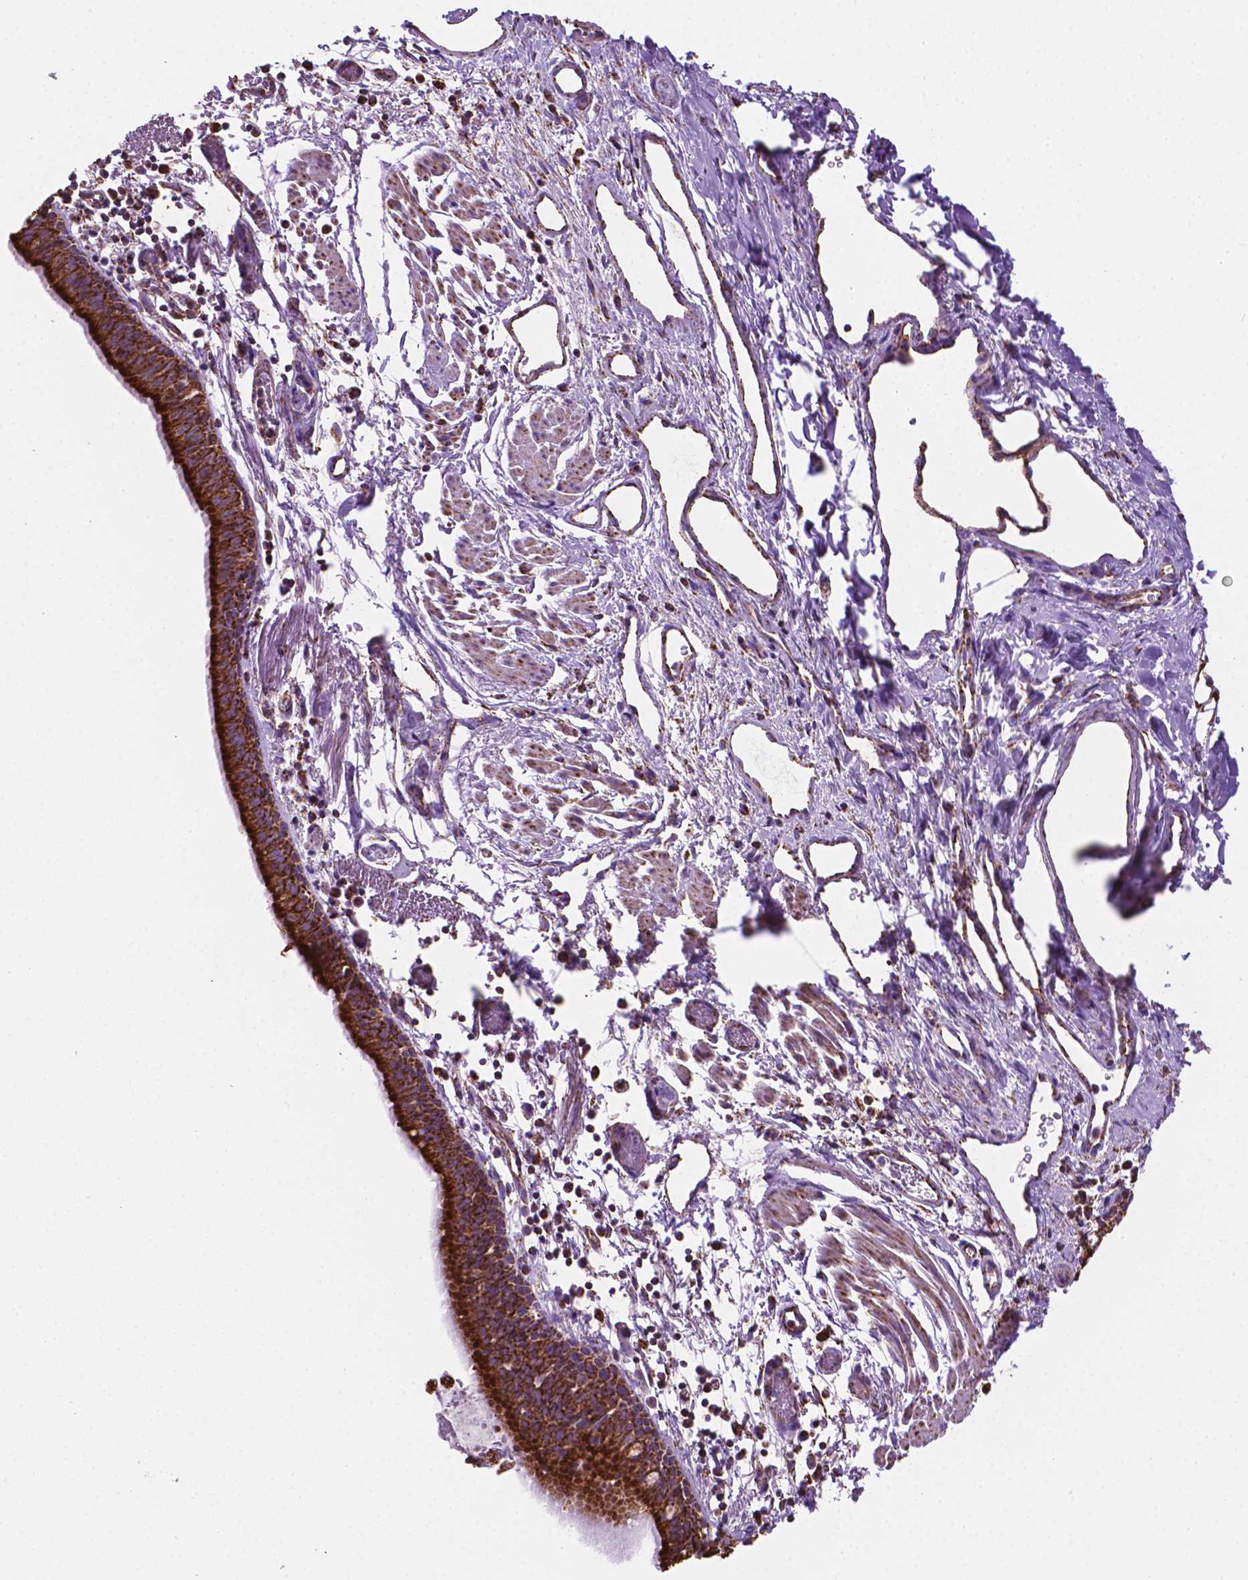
{"staining": {"intensity": "strong", "quantity": ">75%", "location": "cytoplasmic/membranous"}, "tissue": "bronchus", "cell_type": "Respiratory epithelial cells", "image_type": "normal", "snomed": [{"axis": "morphology", "description": "Normal tissue, NOS"}, {"axis": "morphology", "description": "Adenocarcinoma, NOS"}, {"axis": "topography", "description": "Bronchus"}], "caption": "Respiratory epithelial cells show high levels of strong cytoplasmic/membranous positivity in about >75% of cells in benign bronchus. (IHC, brightfield microscopy, high magnification).", "gene": "RMDN3", "patient": {"sex": "male", "age": 68}}